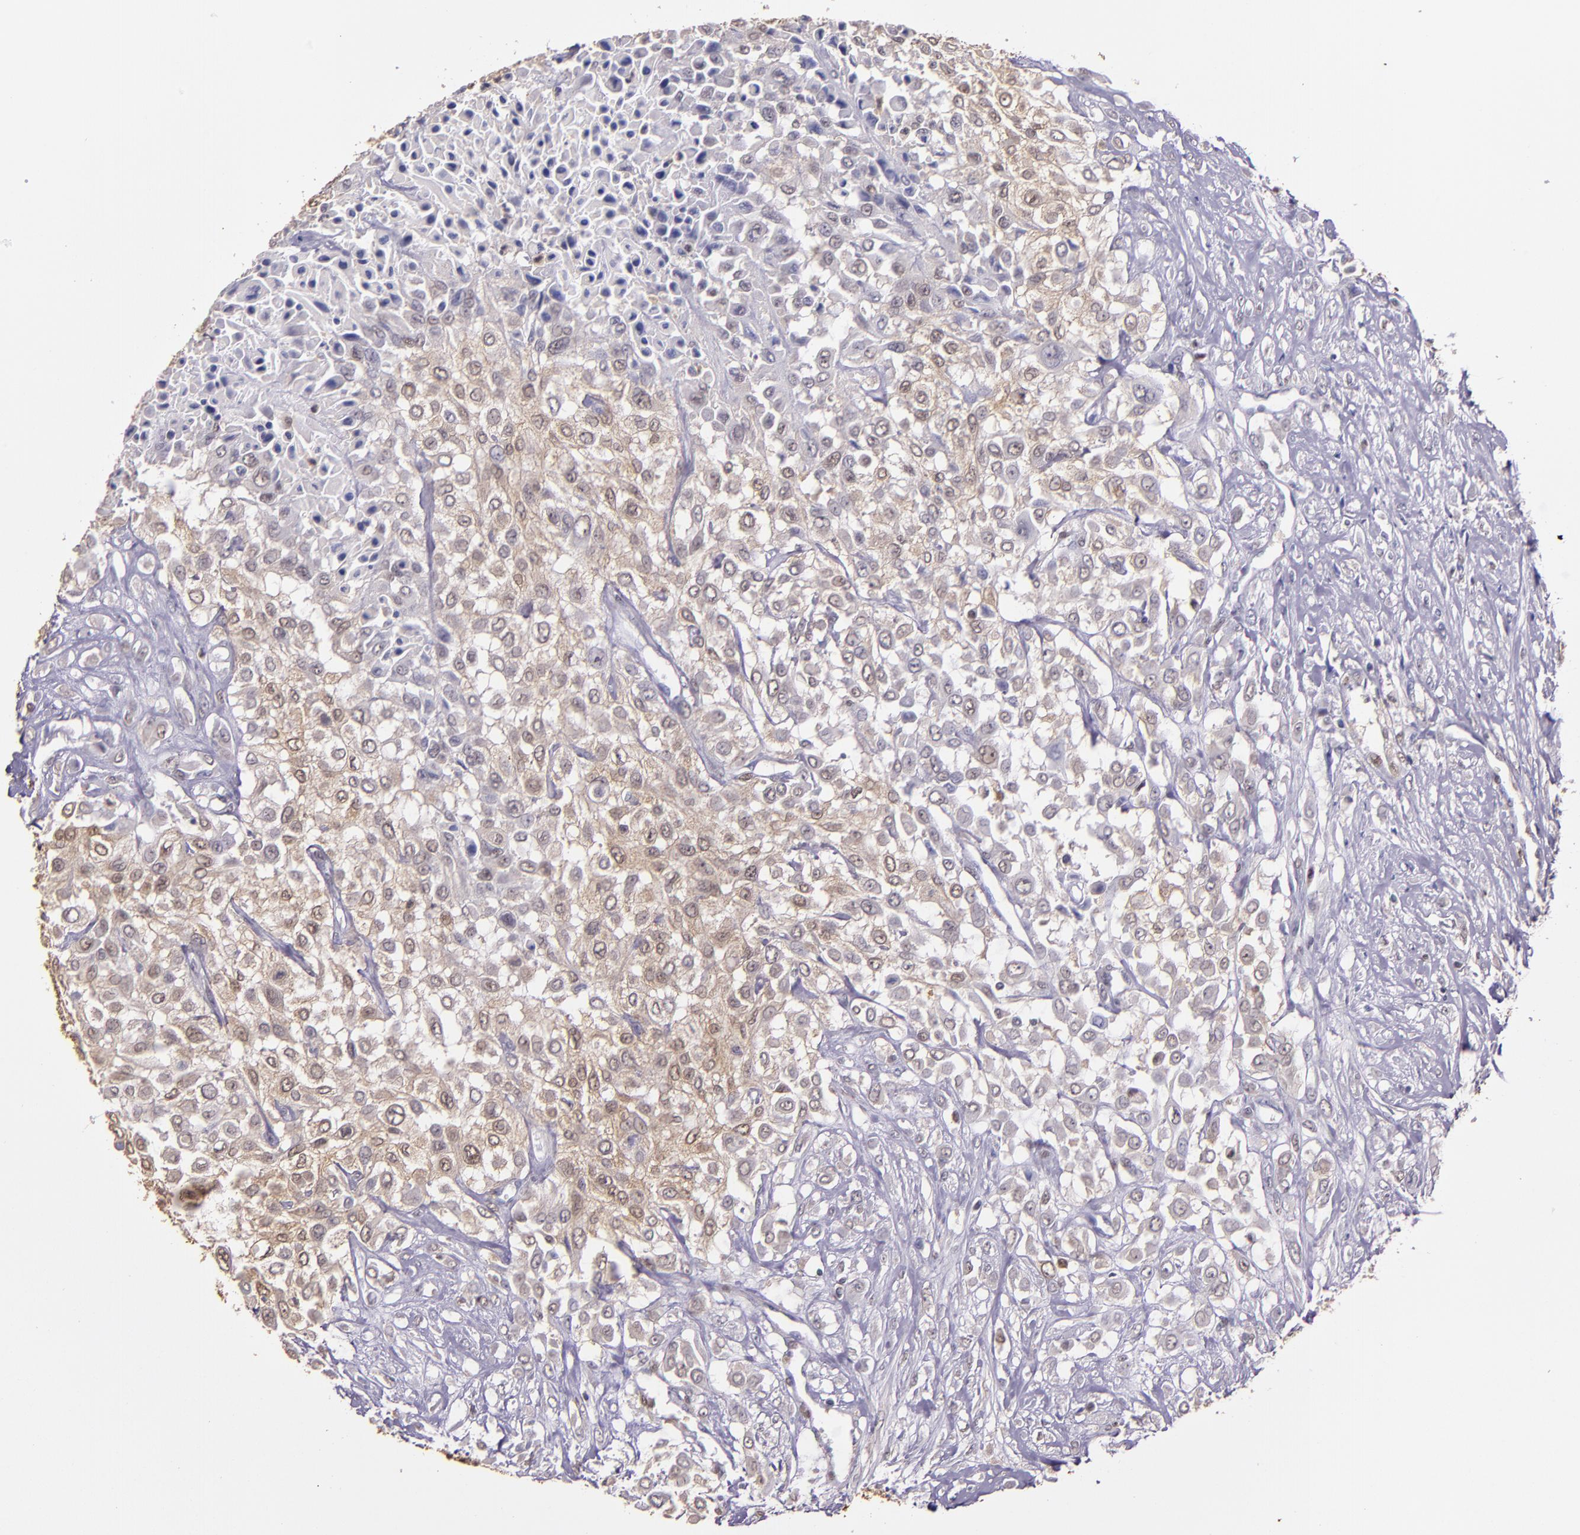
{"staining": {"intensity": "moderate", "quantity": ">75%", "location": "cytoplasmic/membranous,nuclear"}, "tissue": "urothelial cancer", "cell_type": "Tumor cells", "image_type": "cancer", "snomed": [{"axis": "morphology", "description": "Urothelial carcinoma, High grade"}, {"axis": "topography", "description": "Urinary bladder"}], "caption": "Urothelial cancer was stained to show a protein in brown. There is medium levels of moderate cytoplasmic/membranous and nuclear expression in about >75% of tumor cells. (IHC, brightfield microscopy, high magnification).", "gene": "STAT6", "patient": {"sex": "male", "age": 57}}